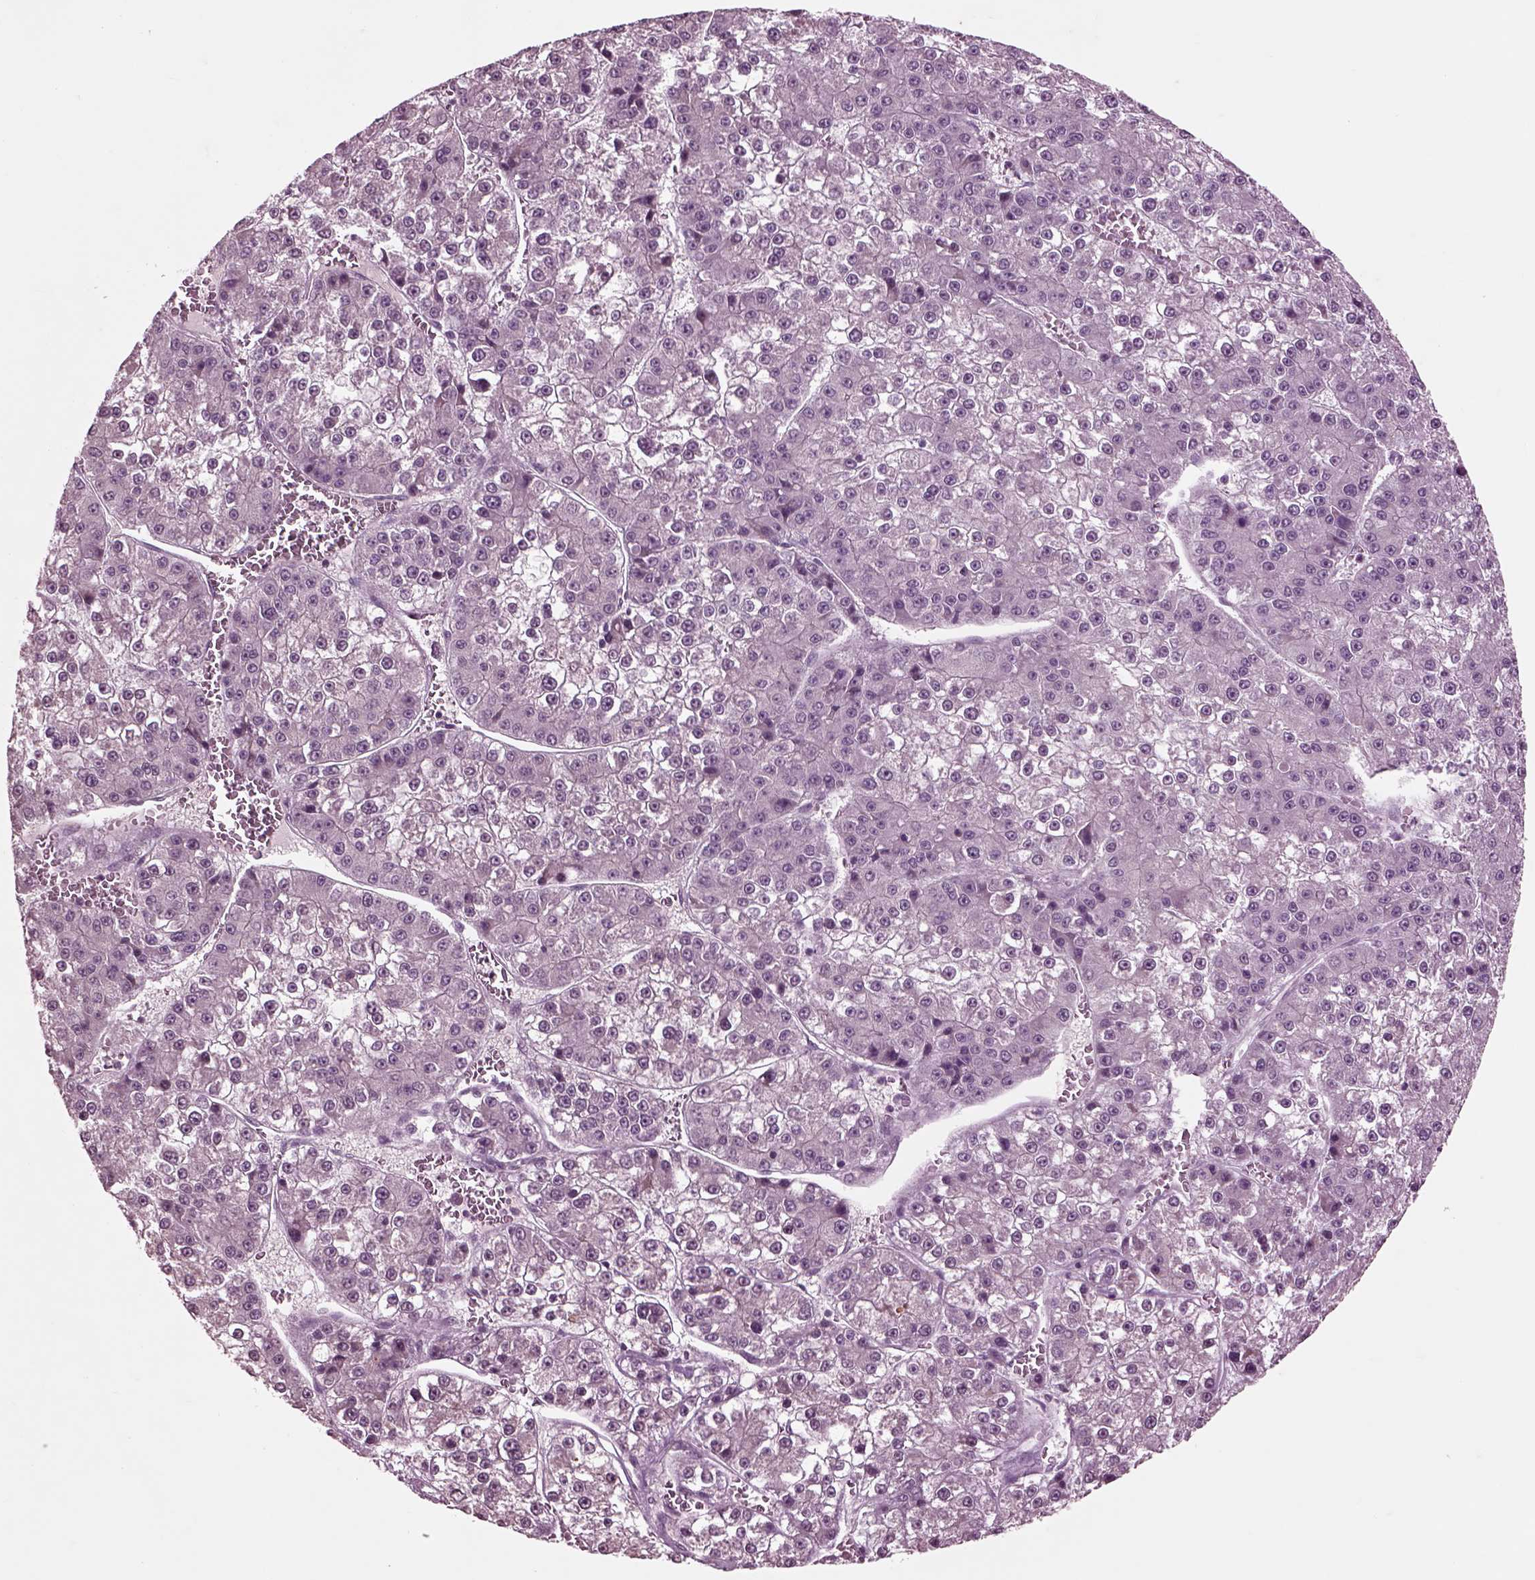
{"staining": {"intensity": "negative", "quantity": "none", "location": "none"}, "tissue": "liver cancer", "cell_type": "Tumor cells", "image_type": "cancer", "snomed": [{"axis": "morphology", "description": "Carcinoma, Hepatocellular, NOS"}, {"axis": "topography", "description": "Liver"}], "caption": "The IHC histopathology image has no significant positivity in tumor cells of liver cancer tissue.", "gene": "CHGB", "patient": {"sex": "female", "age": 73}}